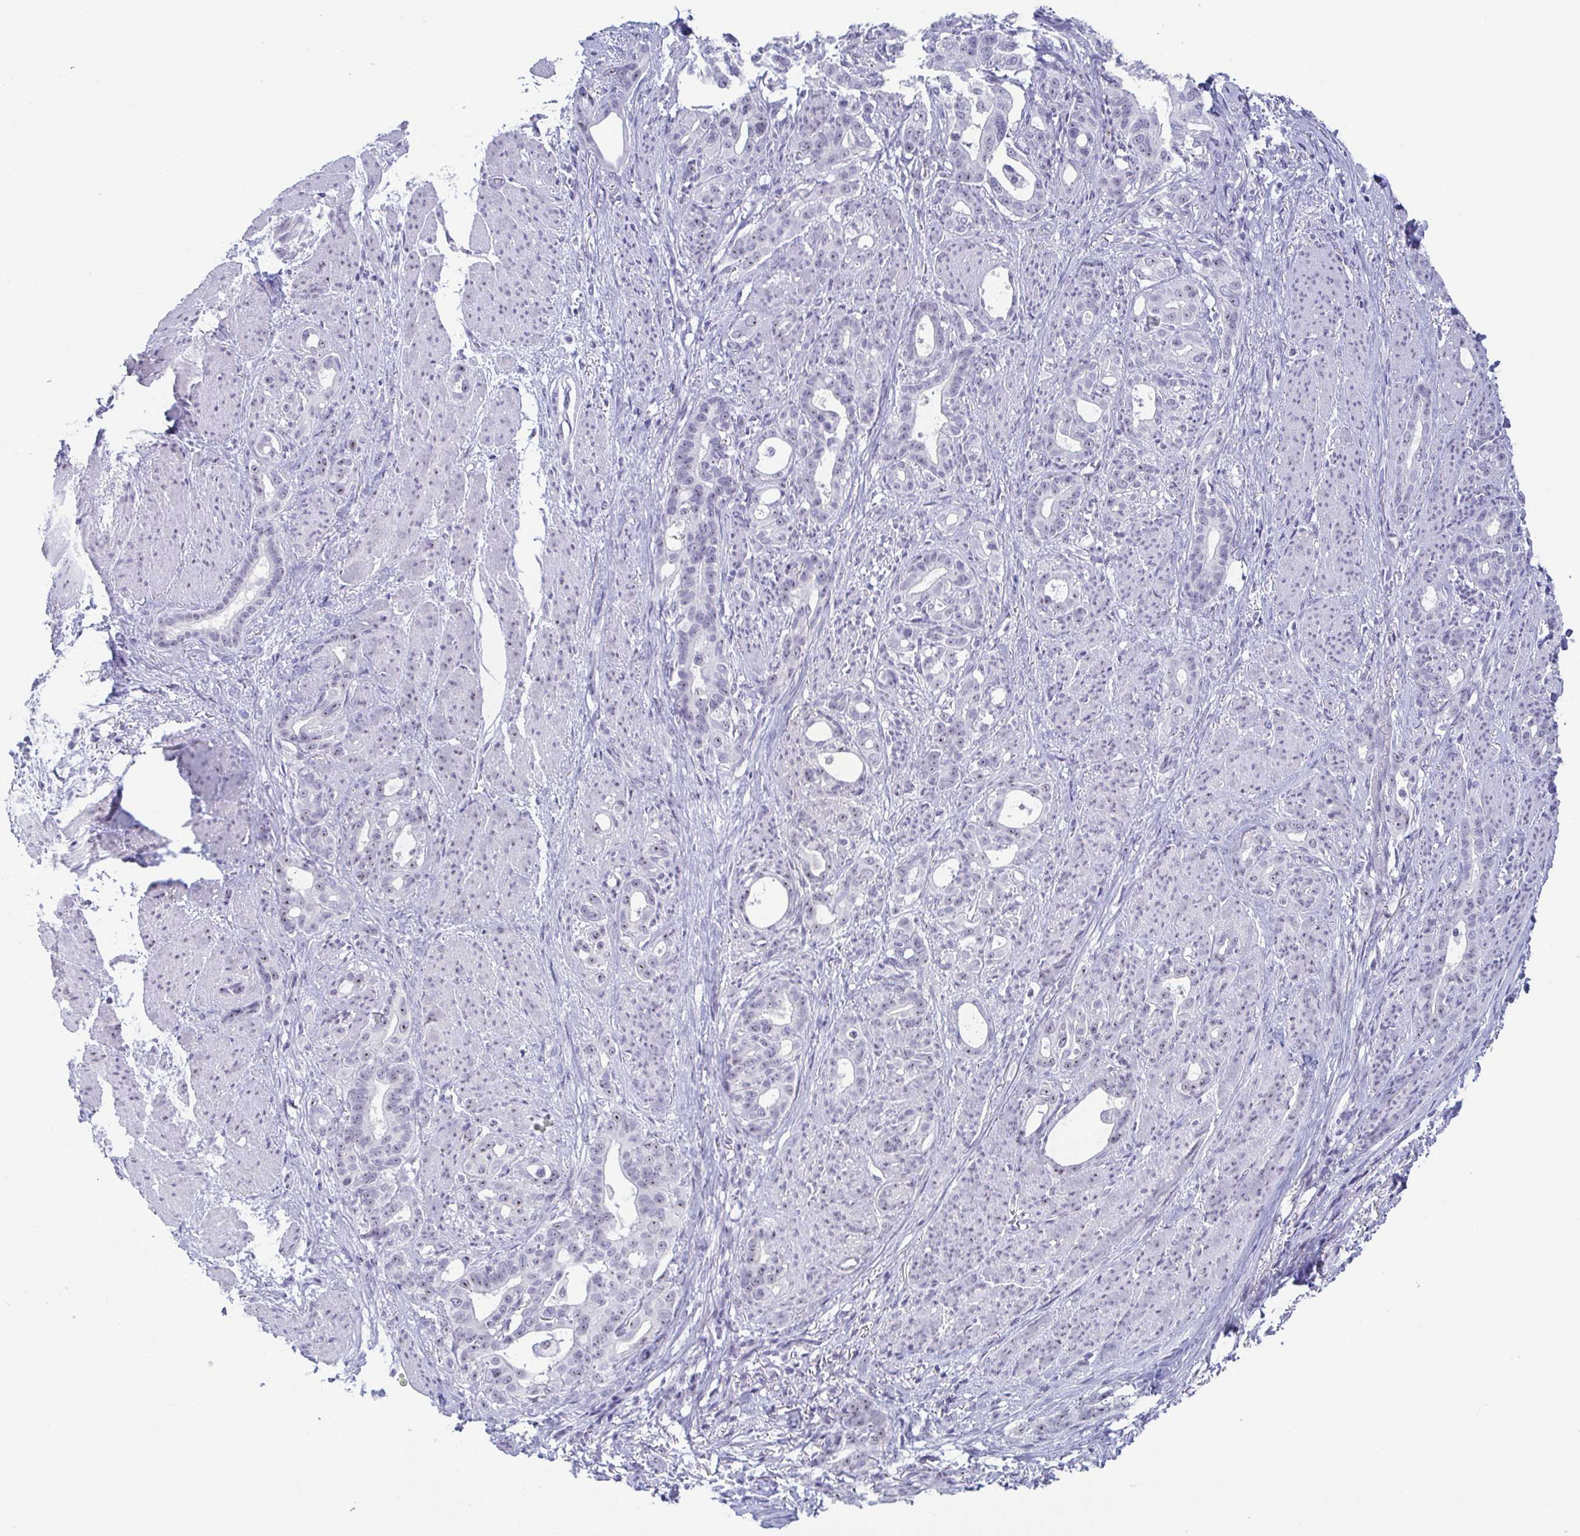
{"staining": {"intensity": "negative", "quantity": "none", "location": "none"}, "tissue": "stomach cancer", "cell_type": "Tumor cells", "image_type": "cancer", "snomed": [{"axis": "morphology", "description": "Normal tissue, NOS"}, {"axis": "morphology", "description": "Adenocarcinoma, NOS"}, {"axis": "topography", "description": "Esophagus"}, {"axis": "topography", "description": "Stomach, upper"}], "caption": "Immunohistochemical staining of human stomach cancer demonstrates no significant expression in tumor cells.", "gene": "BZW1", "patient": {"sex": "male", "age": 62}}